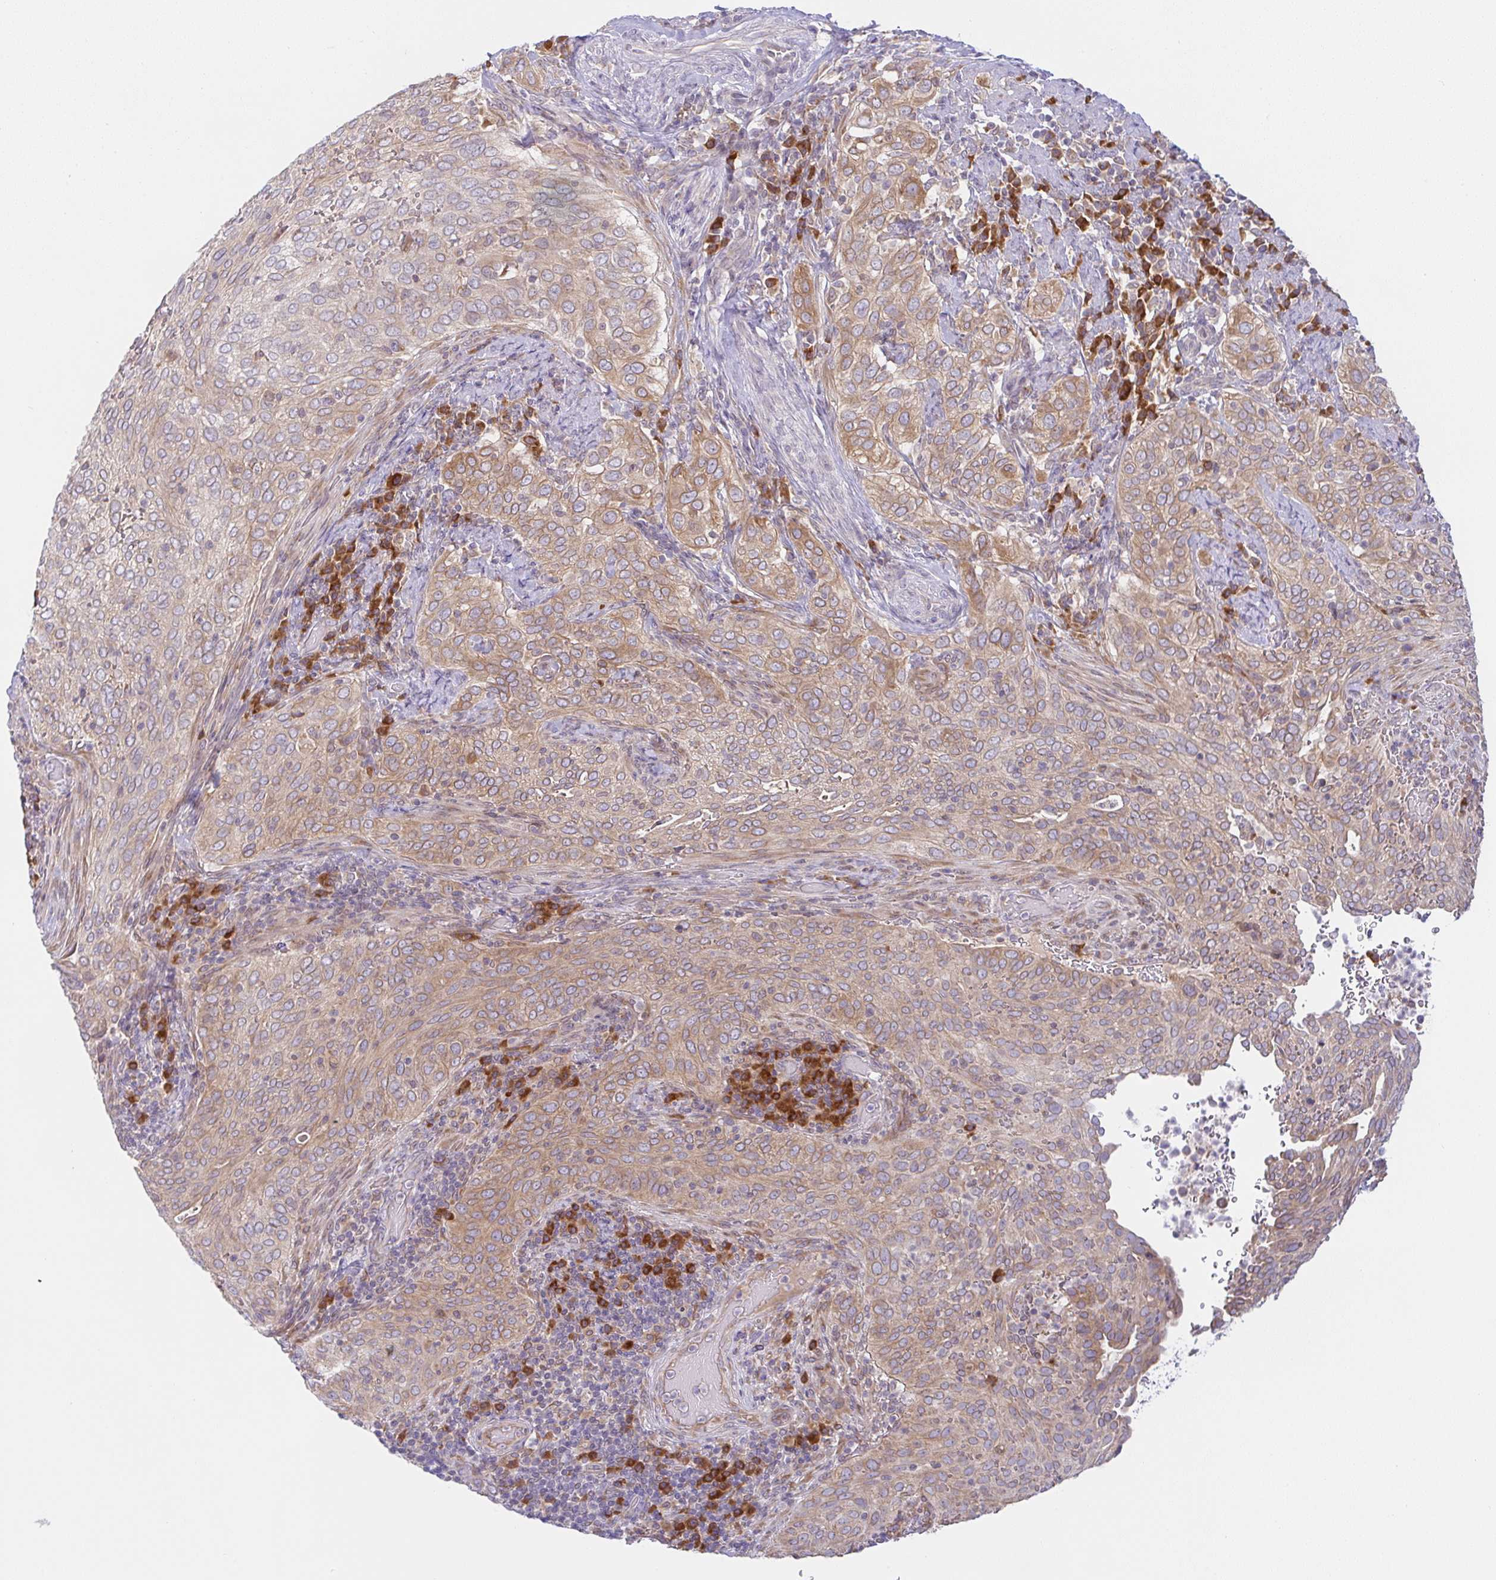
{"staining": {"intensity": "moderate", "quantity": "25%-75%", "location": "cytoplasmic/membranous"}, "tissue": "cervical cancer", "cell_type": "Tumor cells", "image_type": "cancer", "snomed": [{"axis": "morphology", "description": "Squamous cell carcinoma, NOS"}, {"axis": "topography", "description": "Cervix"}], "caption": "Human cervical cancer (squamous cell carcinoma) stained for a protein (brown) exhibits moderate cytoplasmic/membranous positive expression in about 25%-75% of tumor cells.", "gene": "DERL2", "patient": {"sex": "female", "age": 38}}